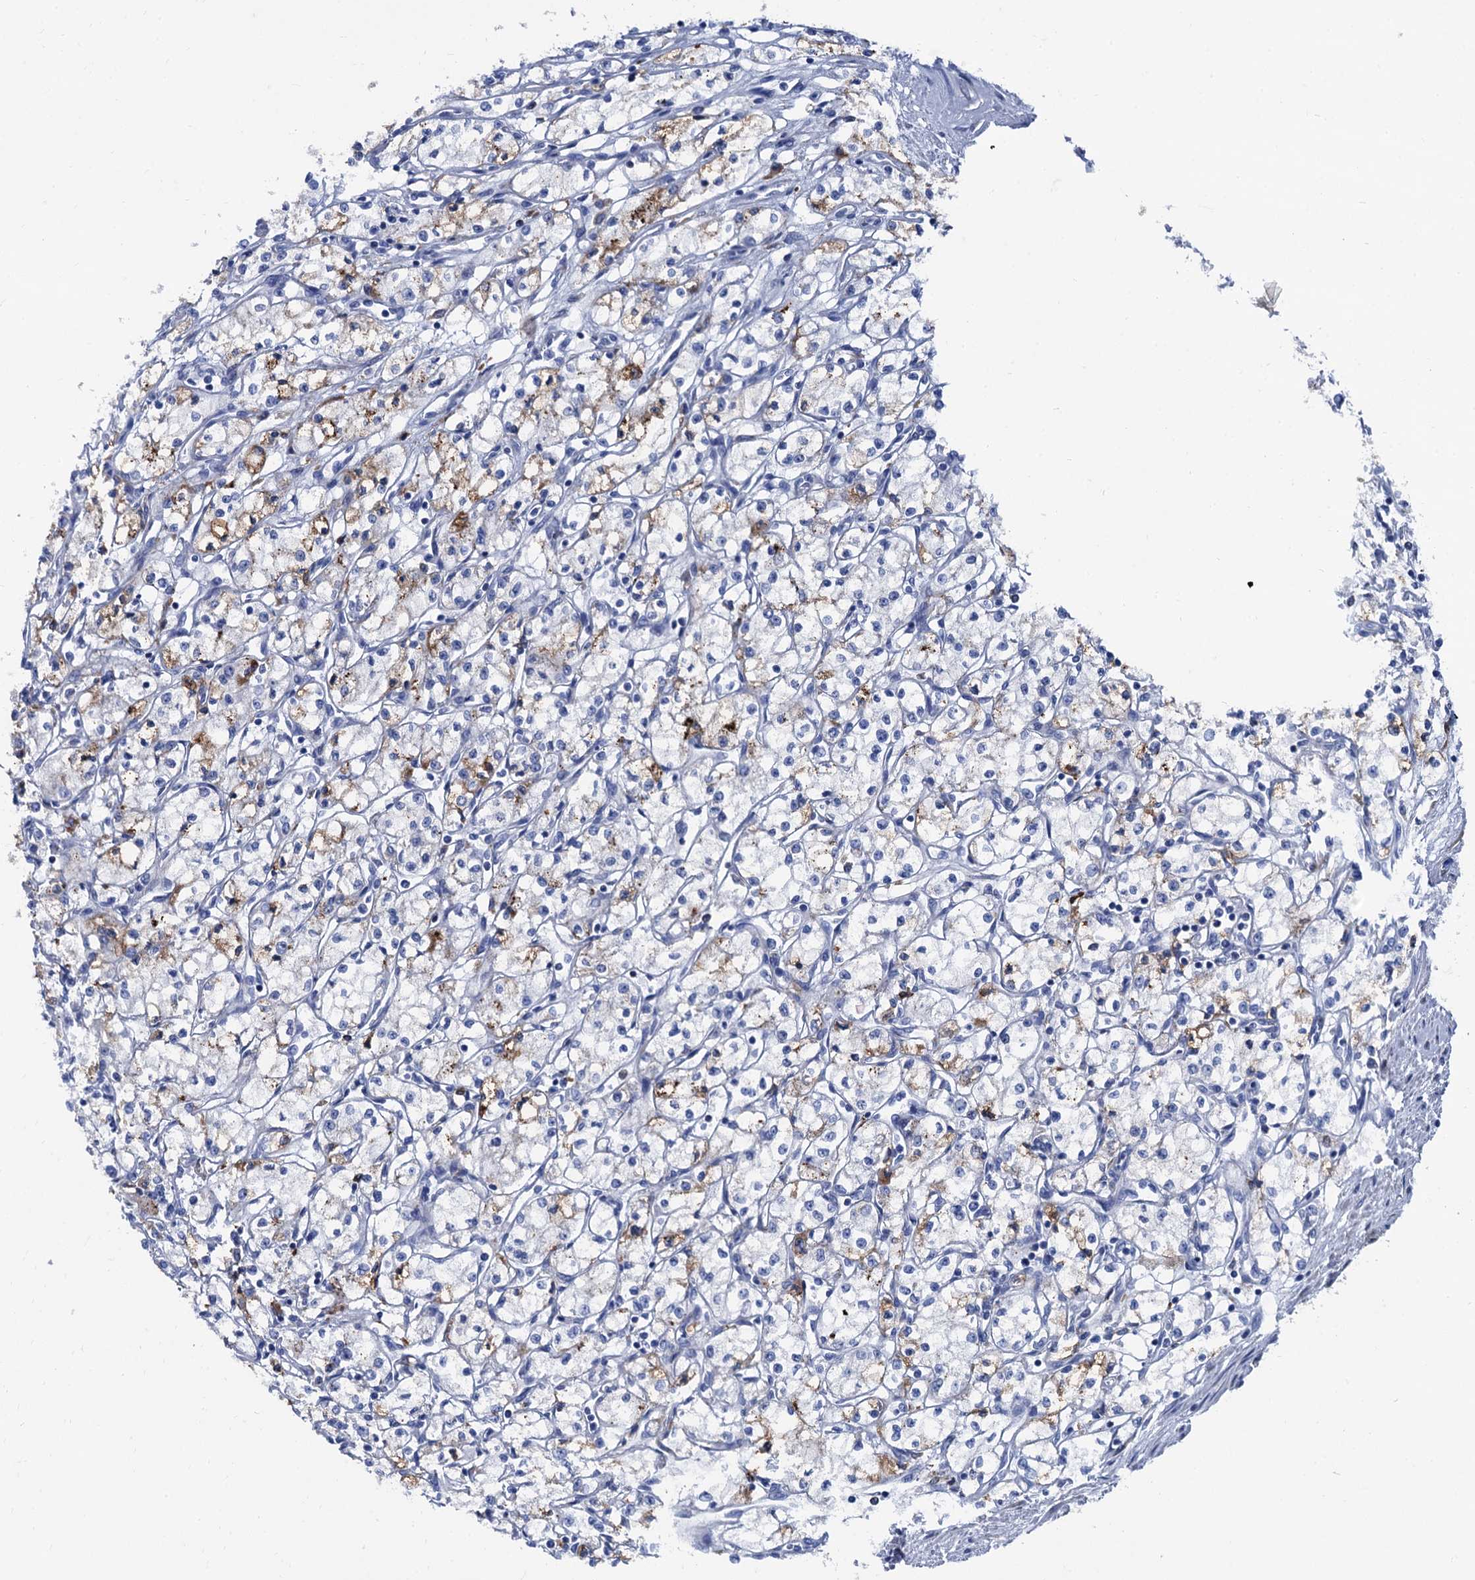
{"staining": {"intensity": "moderate", "quantity": "<25%", "location": "cytoplasmic/membranous"}, "tissue": "renal cancer", "cell_type": "Tumor cells", "image_type": "cancer", "snomed": [{"axis": "morphology", "description": "Adenocarcinoma, NOS"}, {"axis": "topography", "description": "Kidney"}], "caption": "IHC photomicrograph of neoplastic tissue: renal cancer (adenocarcinoma) stained using IHC displays low levels of moderate protein expression localized specifically in the cytoplasmic/membranous of tumor cells, appearing as a cytoplasmic/membranous brown color.", "gene": "APOD", "patient": {"sex": "male", "age": 59}}